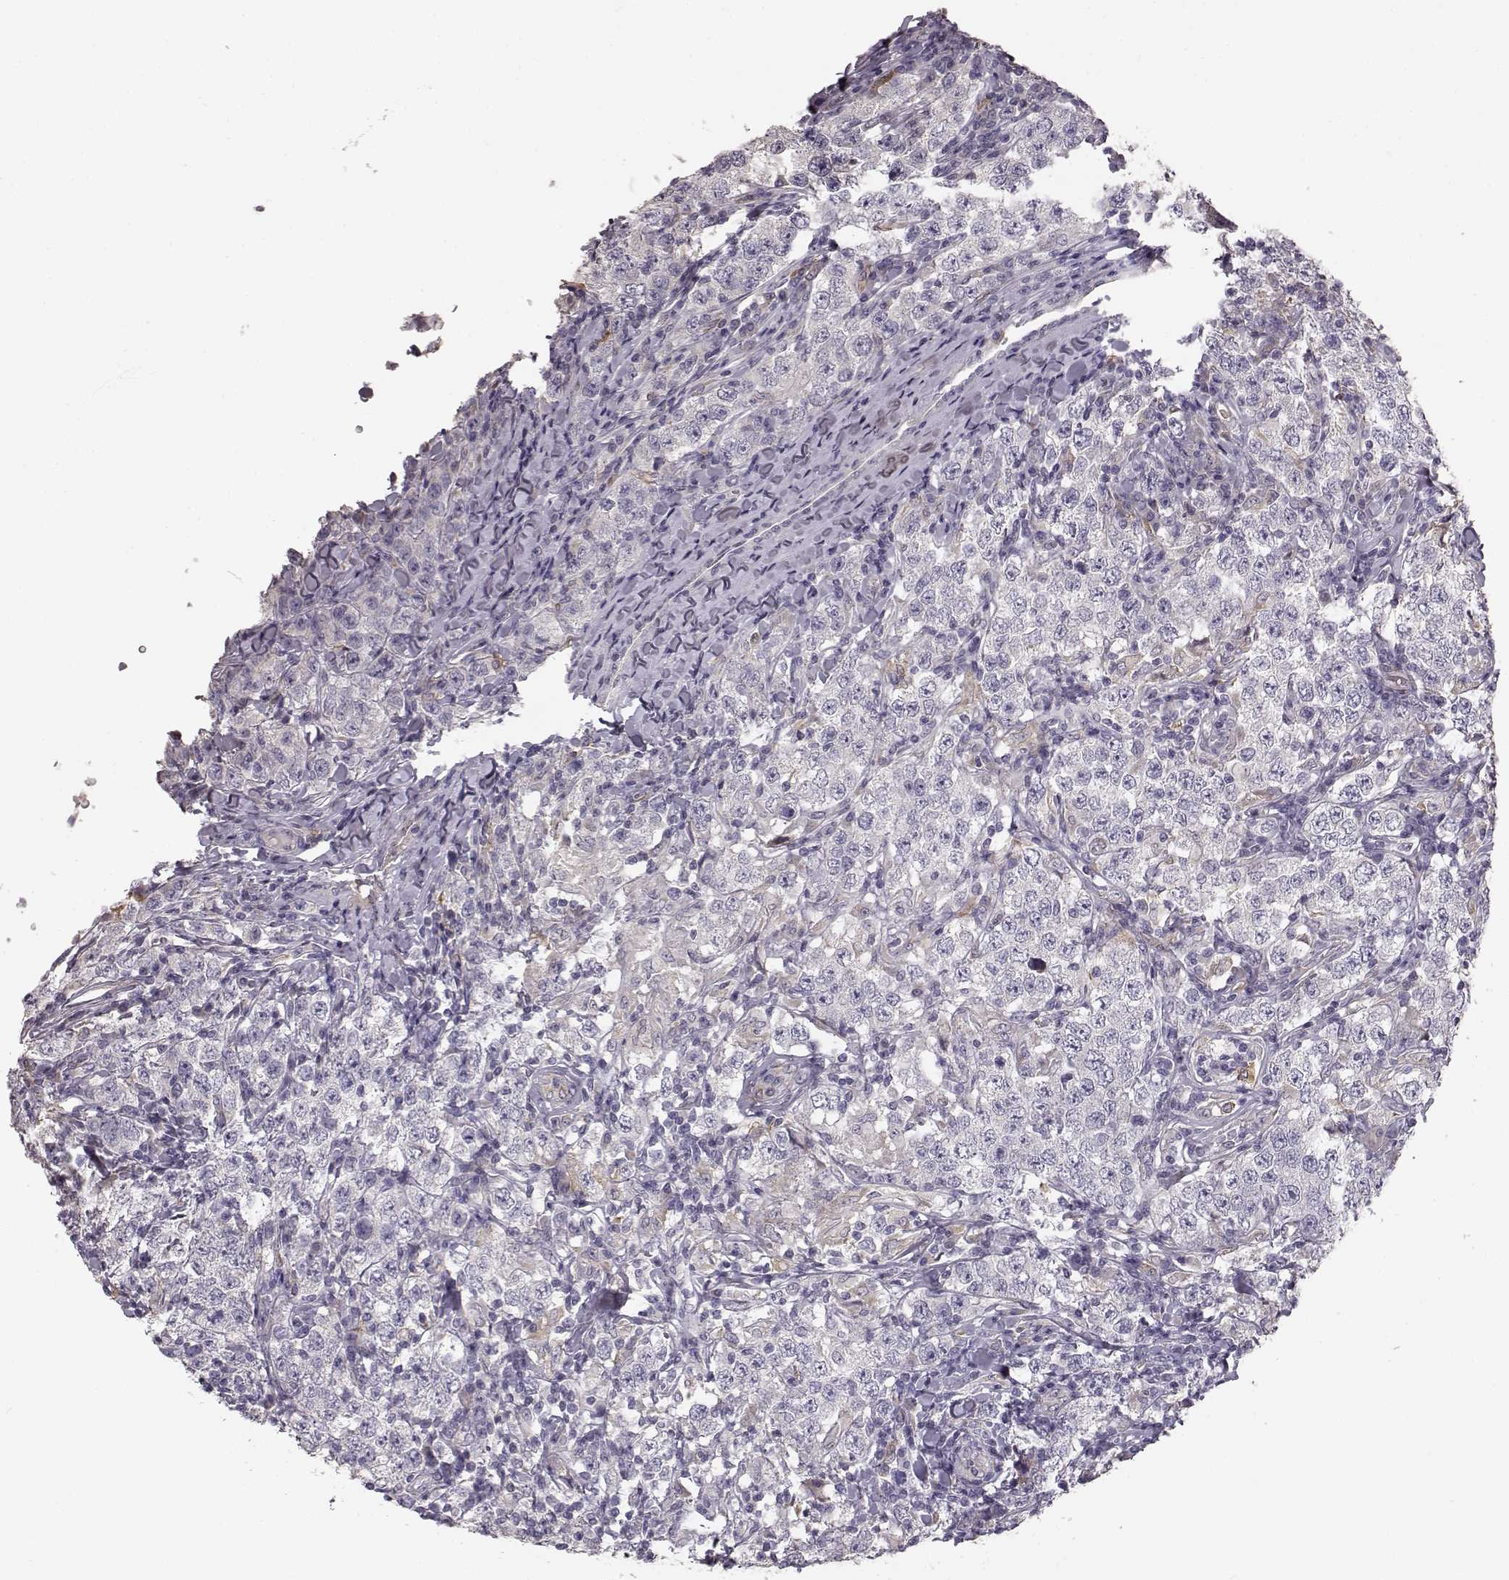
{"staining": {"intensity": "negative", "quantity": "none", "location": "none"}, "tissue": "testis cancer", "cell_type": "Tumor cells", "image_type": "cancer", "snomed": [{"axis": "morphology", "description": "Seminoma, NOS"}, {"axis": "morphology", "description": "Carcinoma, Embryonal, NOS"}, {"axis": "topography", "description": "Testis"}], "caption": "Tumor cells are negative for protein expression in human testis cancer.", "gene": "GHR", "patient": {"sex": "male", "age": 41}}